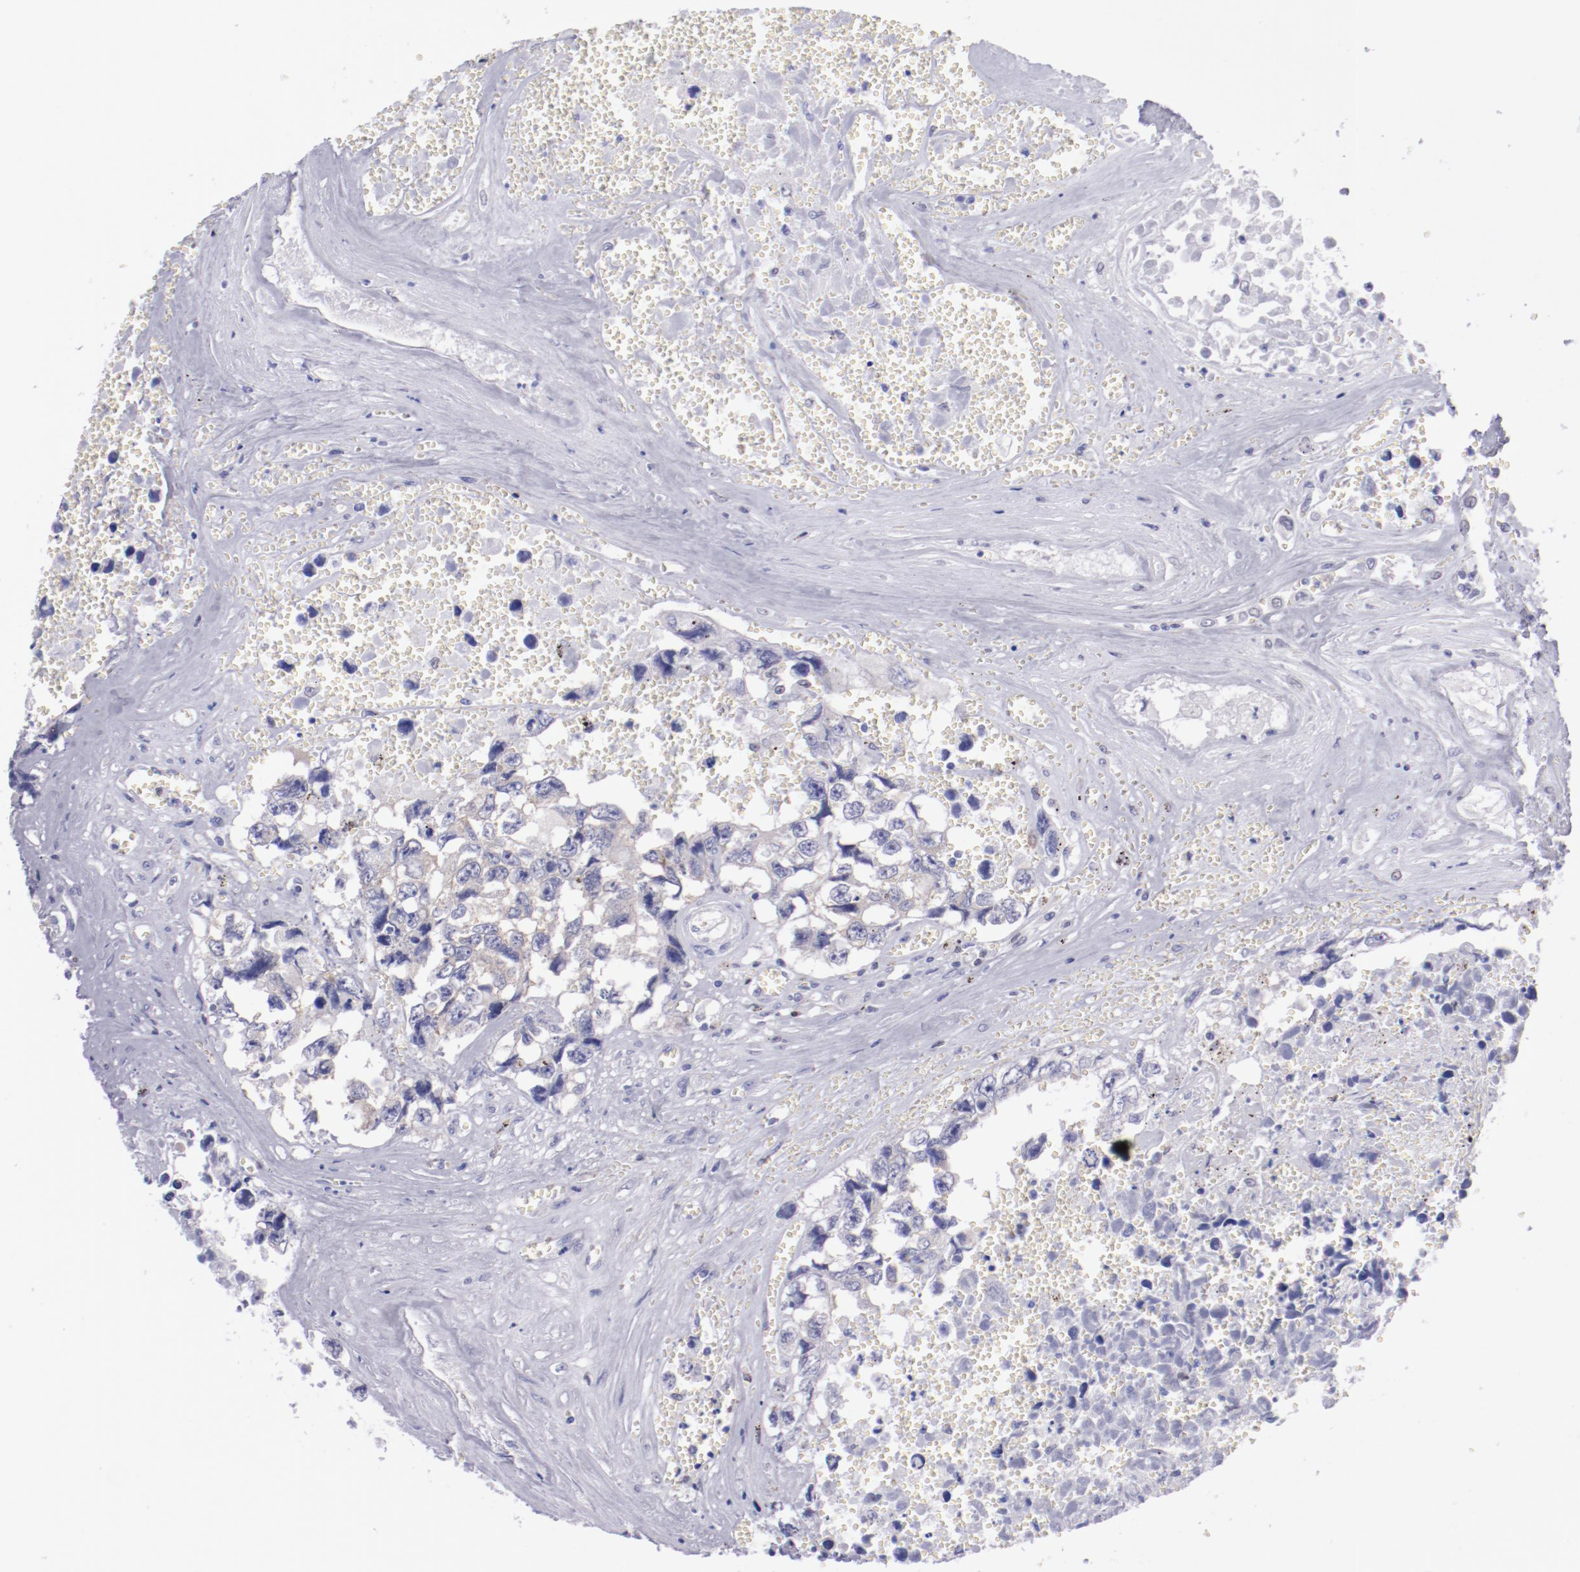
{"staining": {"intensity": "weak", "quantity": "<25%", "location": "cytoplasmic/membranous"}, "tissue": "testis cancer", "cell_type": "Tumor cells", "image_type": "cancer", "snomed": [{"axis": "morphology", "description": "Carcinoma, Embryonal, NOS"}, {"axis": "topography", "description": "Testis"}], "caption": "Histopathology image shows no protein expression in tumor cells of embryonal carcinoma (testis) tissue.", "gene": "IRF8", "patient": {"sex": "male", "age": 31}}